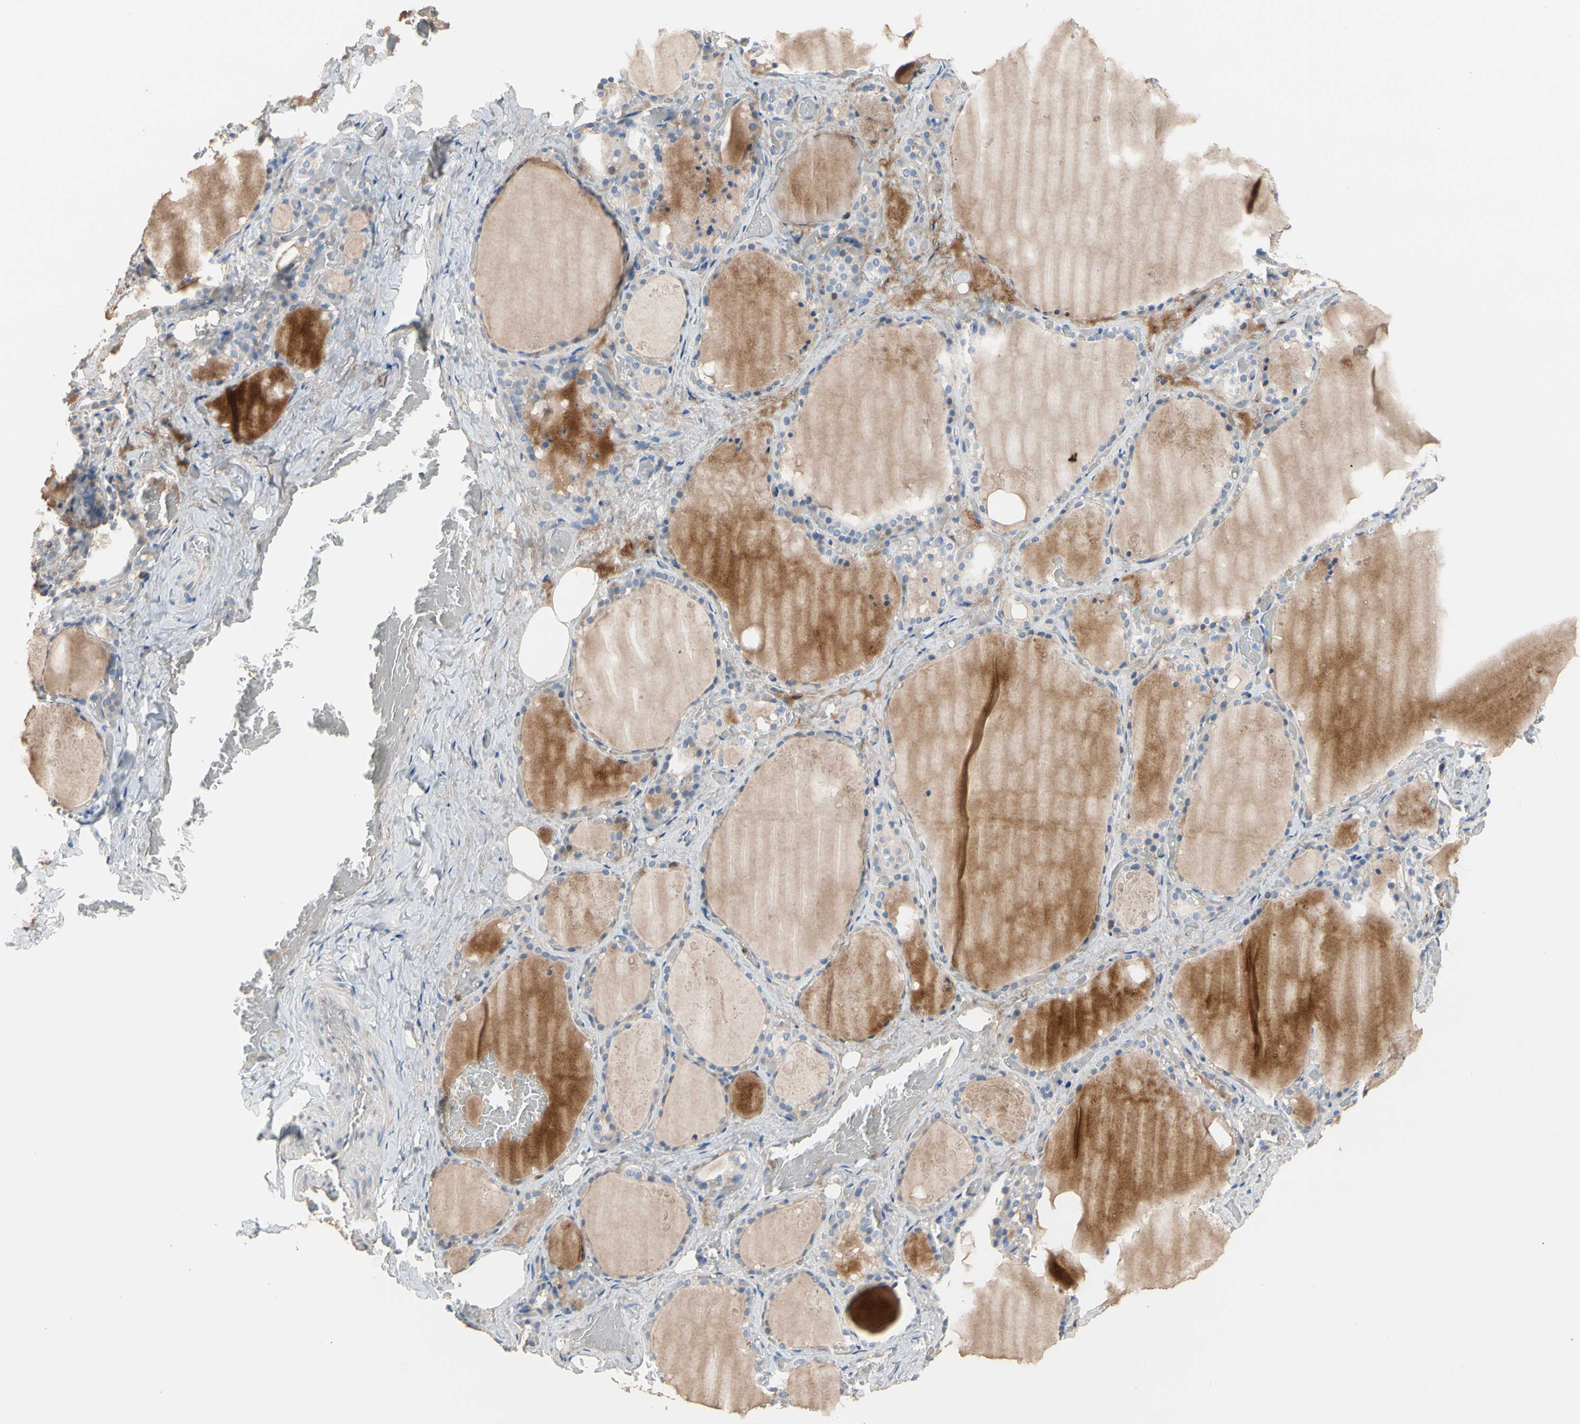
{"staining": {"intensity": "negative", "quantity": "none", "location": "none"}, "tissue": "thyroid gland", "cell_type": "Glandular cells", "image_type": "normal", "snomed": [{"axis": "morphology", "description": "Normal tissue, NOS"}, {"axis": "topography", "description": "Thyroid gland"}], "caption": "IHC micrograph of benign thyroid gland: thyroid gland stained with DAB displays no significant protein positivity in glandular cells.", "gene": "BBOX1", "patient": {"sex": "male", "age": 61}}